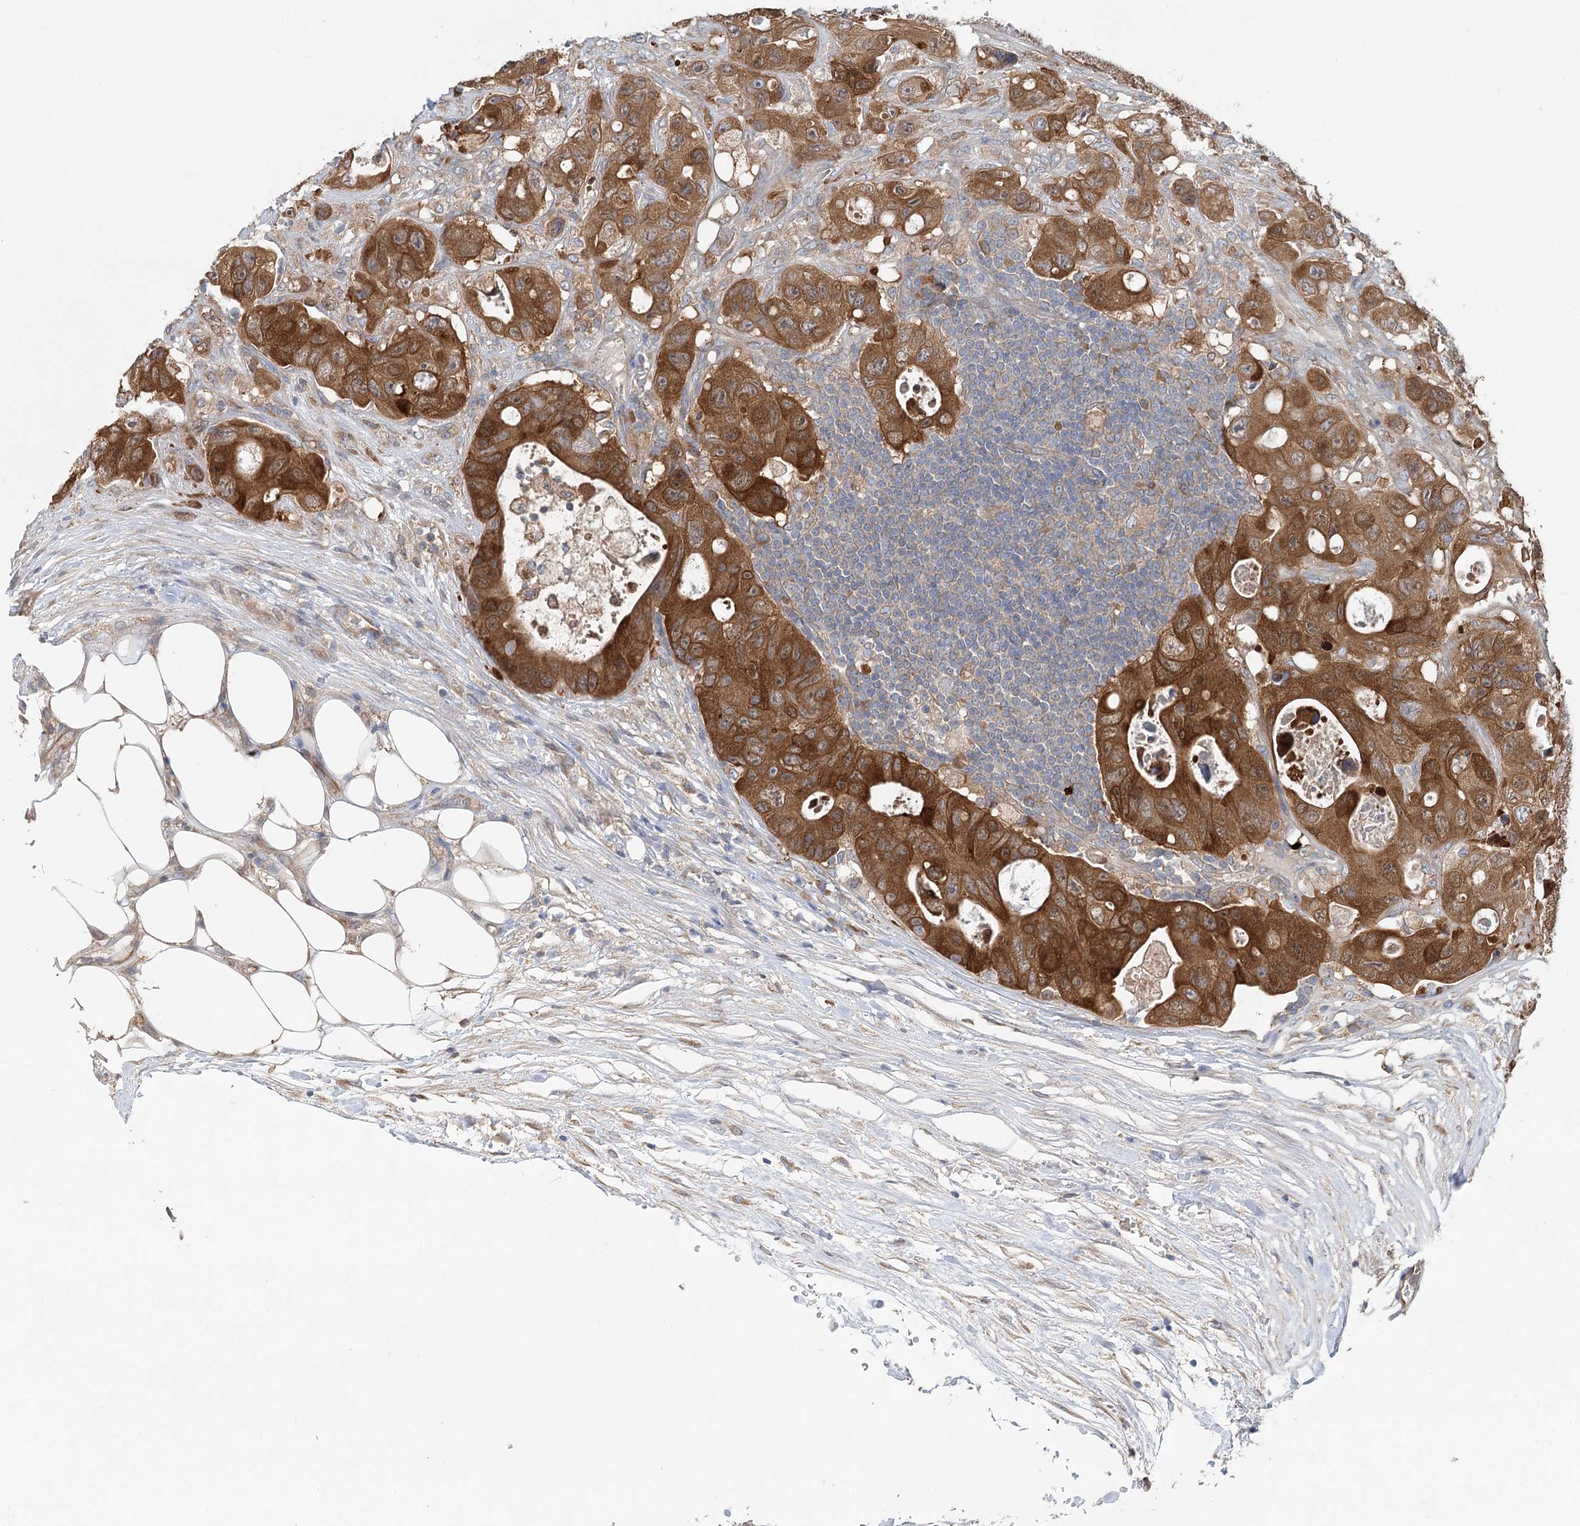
{"staining": {"intensity": "strong", "quantity": ">75%", "location": "cytoplasmic/membranous"}, "tissue": "colorectal cancer", "cell_type": "Tumor cells", "image_type": "cancer", "snomed": [{"axis": "morphology", "description": "Adenocarcinoma, NOS"}, {"axis": "topography", "description": "Colon"}], "caption": "A brown stain labels strong cytoplasmic/membranous expression of a protein in adenocarcinoma (colorectal) tumor cells. The protein is shown in brown color, while the nuclei are stained blue.", "gene": "PAIP2", "patient": {"sex": "female", "age": 46}}